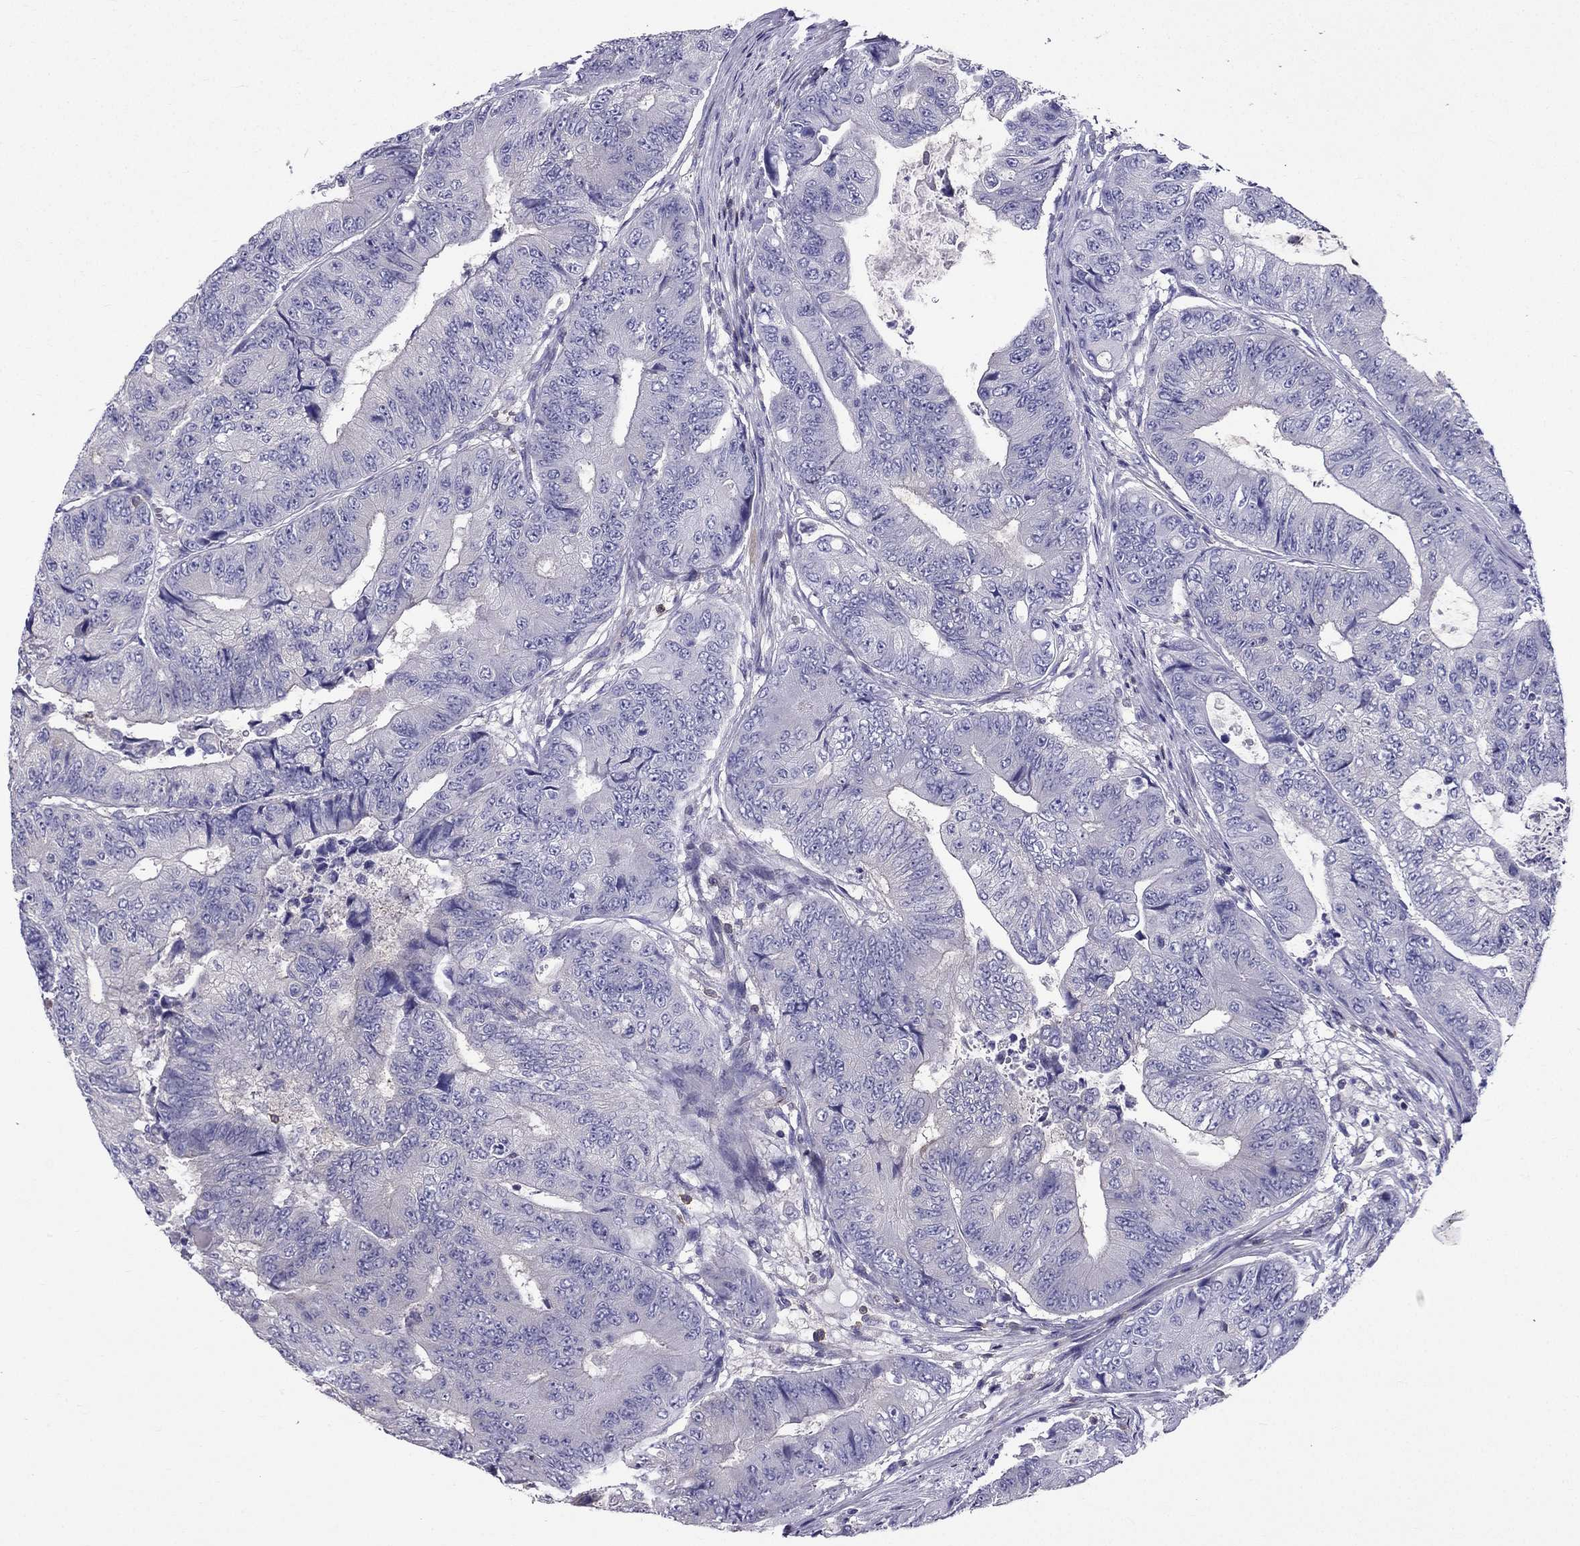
{"staining": {"intensity": "negative", "quantity": "none", "location": "none"}, "tissue": "colorectal cancer", "cell_type": "Tumor cells", "image_type": "cancer", "snomed": [{"axis": "morphology", "description": "Adenocarcinoma, NOS"}, {"axis": "topography", "description": "Colon"}], "caption": "Immunohistochemistry of human adenocarcinoma (colorectal) exhibits no expression in tumor cells.", "gene": "AAK1", "patient": {"sex": "female", "age": 48}}